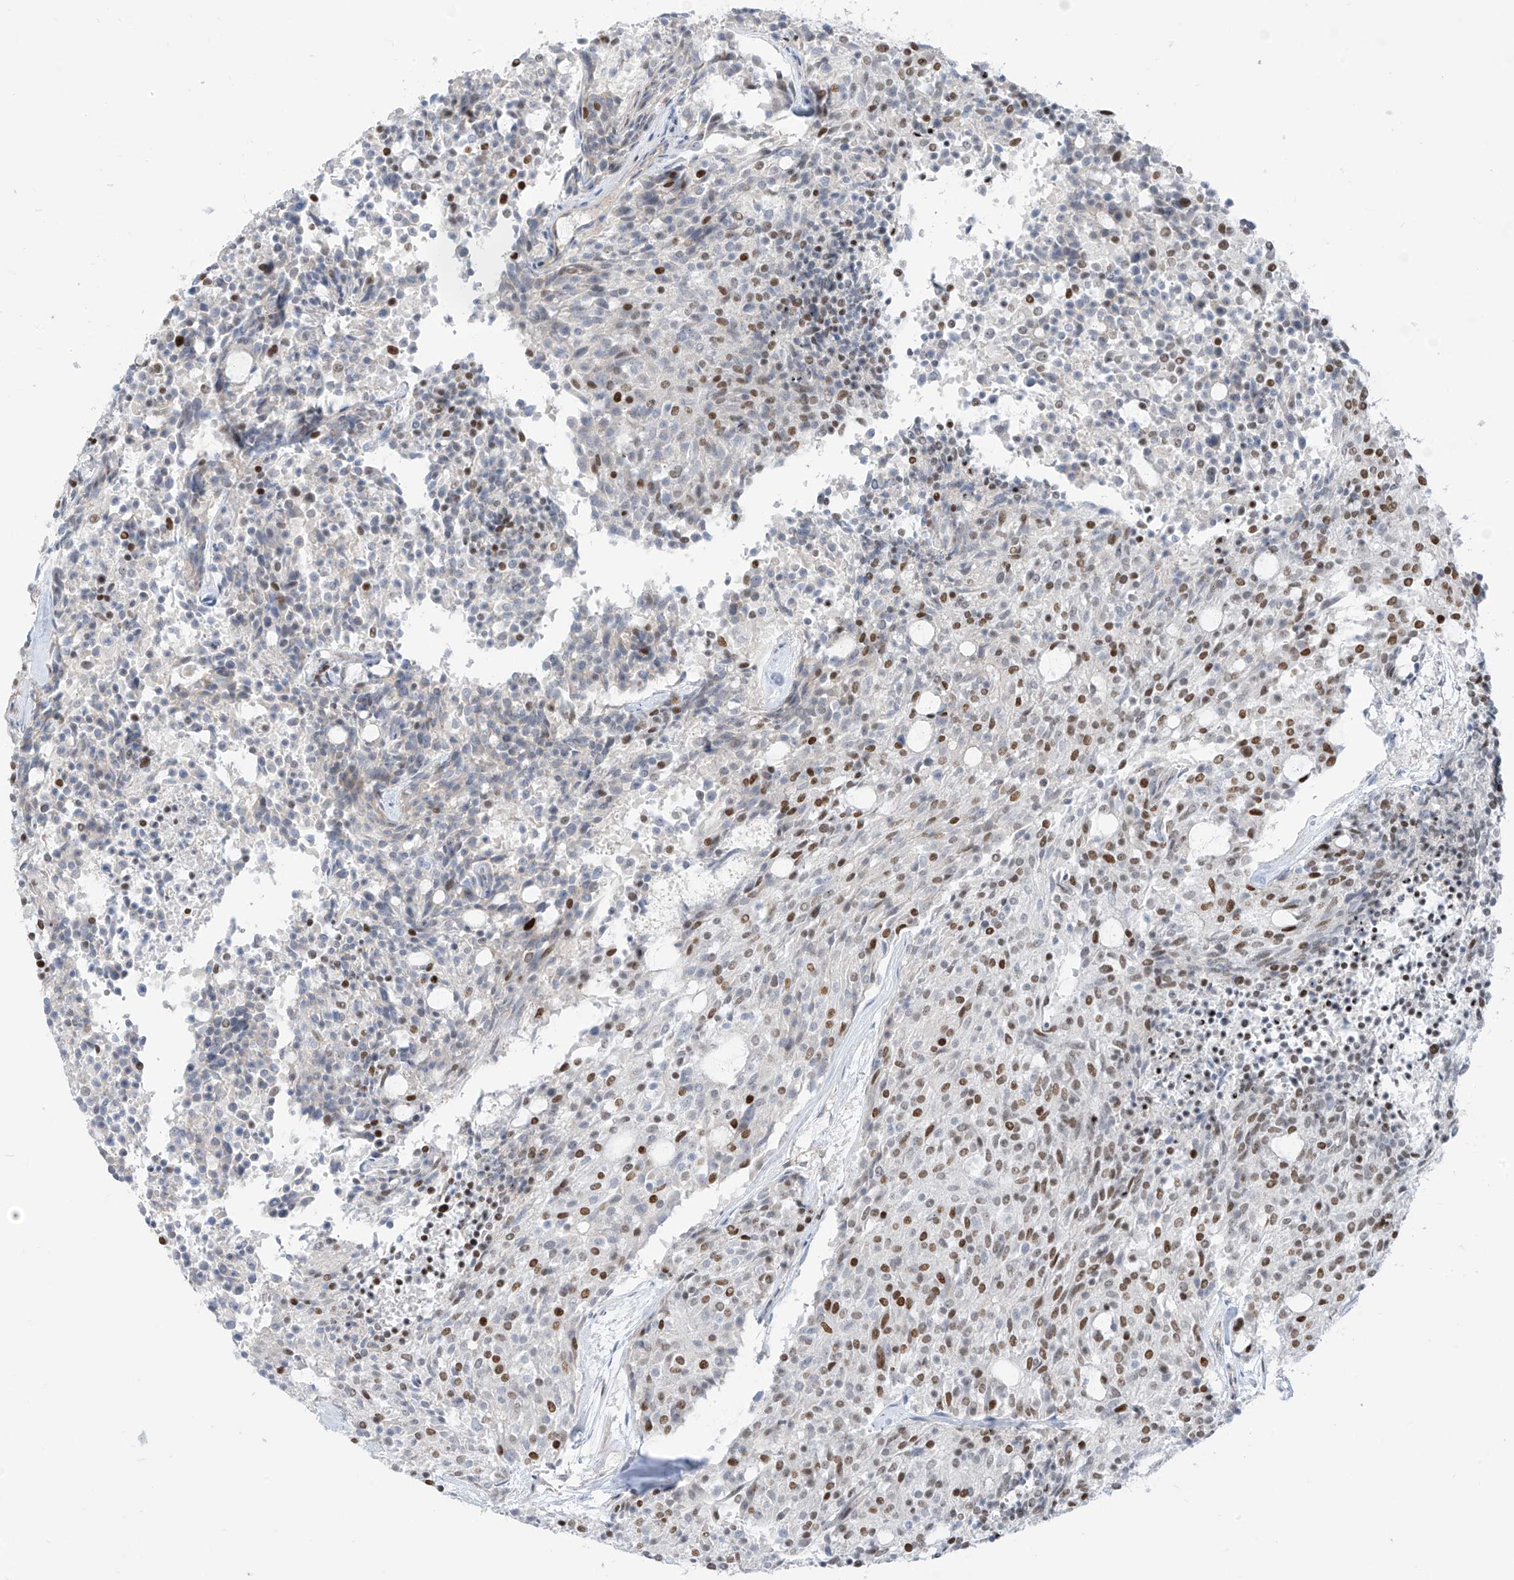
{"staining": {"intensity": "moderate", "quantity": "25%-75%", "location": "nuclear"}, "tissue": "carcinoid", "cell_type": "Tumor cells", "image_type": "cancer", "snomed": [{"axis": "morphology", "description": "Carcinoid, malignant, NOS"}, {"axis": "topography", "description": "Pancreas"}], "caption": "DAB (3,3'-diaminobenzidine) immunohistochemical staining of carcinoid (malignant) exhibits moderate nuclear protein expression in about 25%-75% of tumor cells. (brown staining indicates protein expression, while blue staining denotes nuclei).", "gene": "LIN9", "patient": {"sex": "female", "age": 54}}